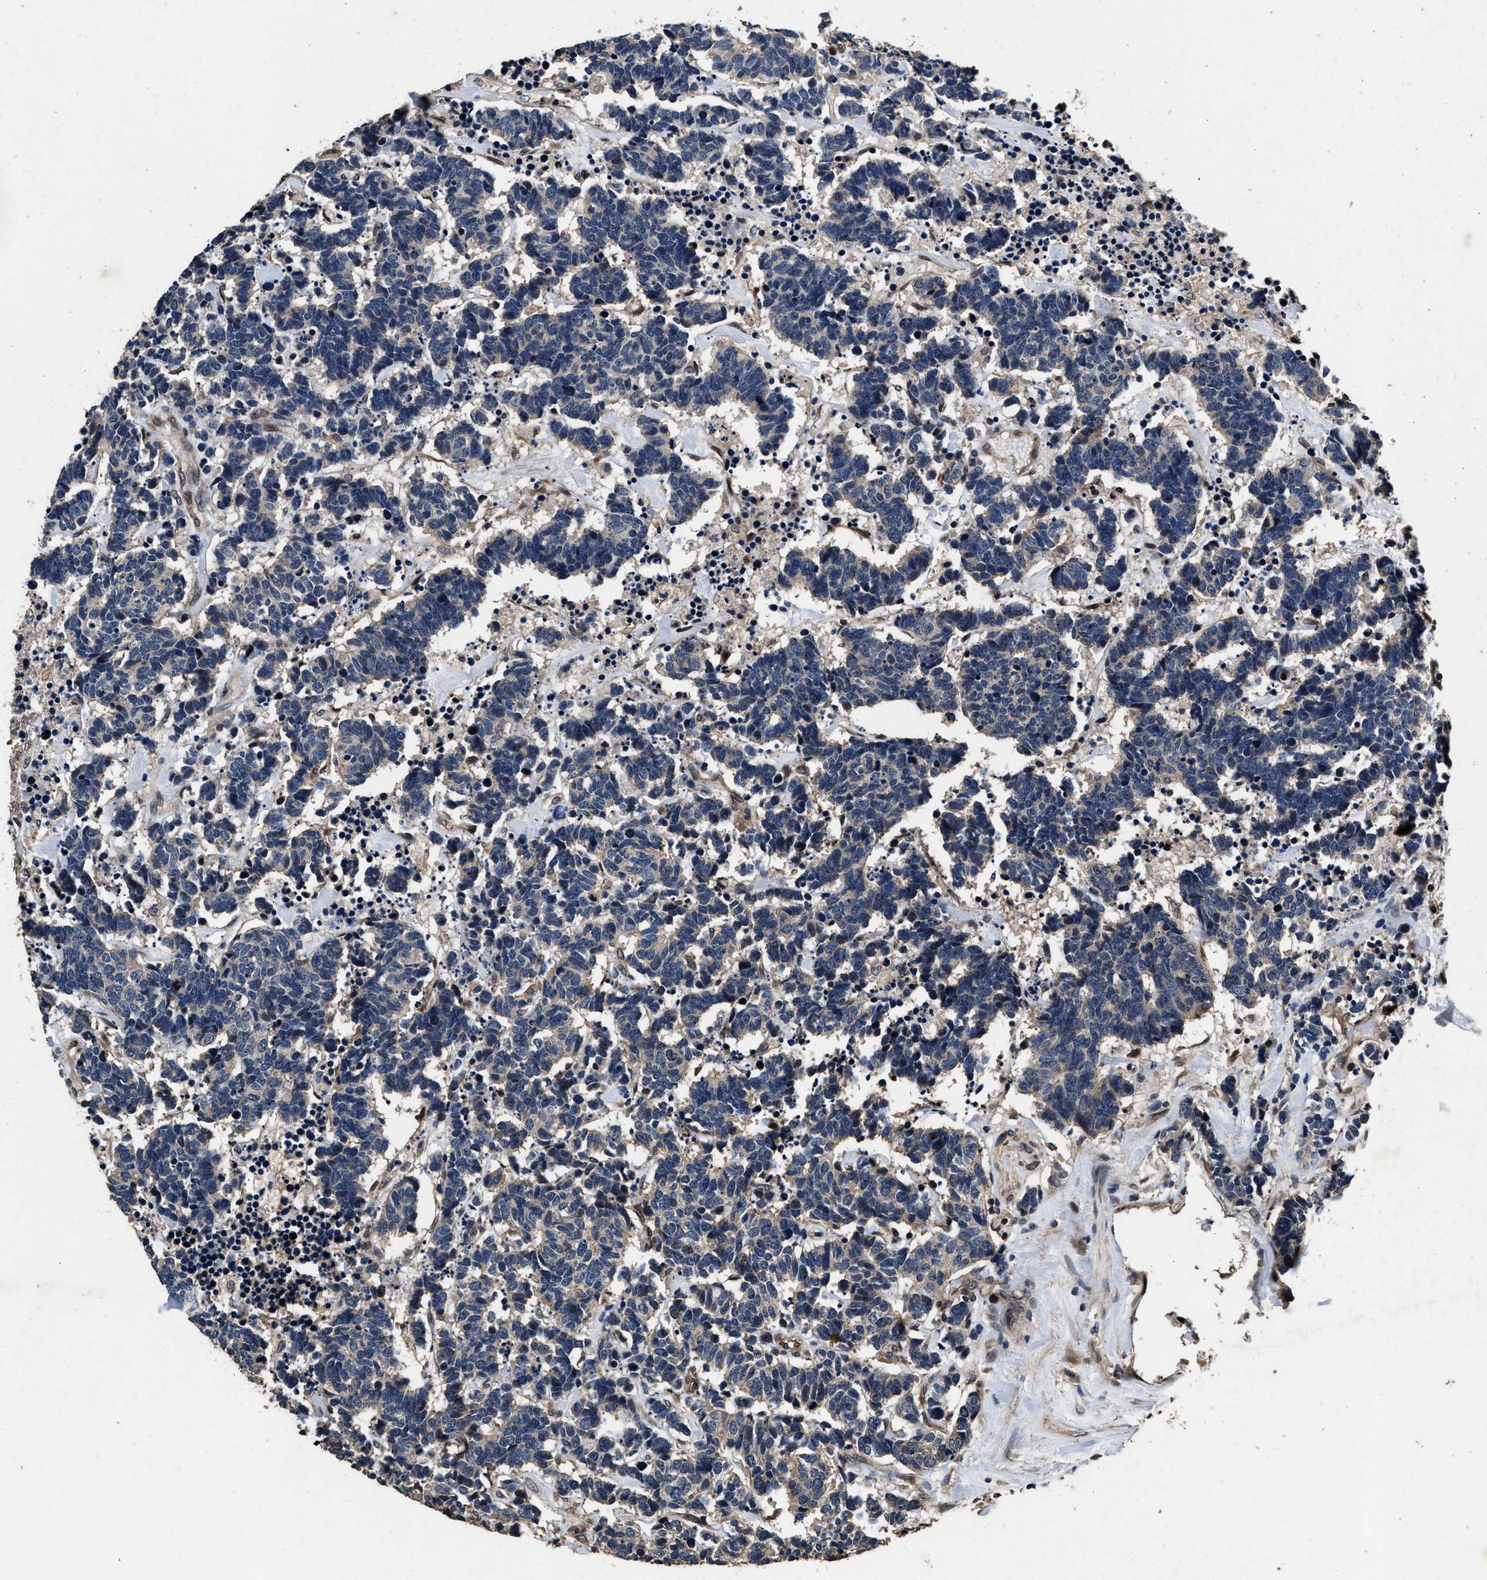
{"staining": {"intensity": "weak", "quantity": "<25%", "location": "cytoplasmic/membranous"}, "tissue": "carcinoid", "cell_type": "Tumor cells", "image_type": "cancer", "snomed": [{"axis": "morphology", "description": "Carcinoma, NOS"}, {"axis": "morphology", "description": "Carcinoid, malignant, NOS"}, {"axis": "topography", "description": "Urinary bladder"}], "caption": "Carcinoid stained for a protein using immunohistochemistry shows no staining tumor cells.", "gene": "ACCS", "patient": {"sex": "male", "age": 57}}